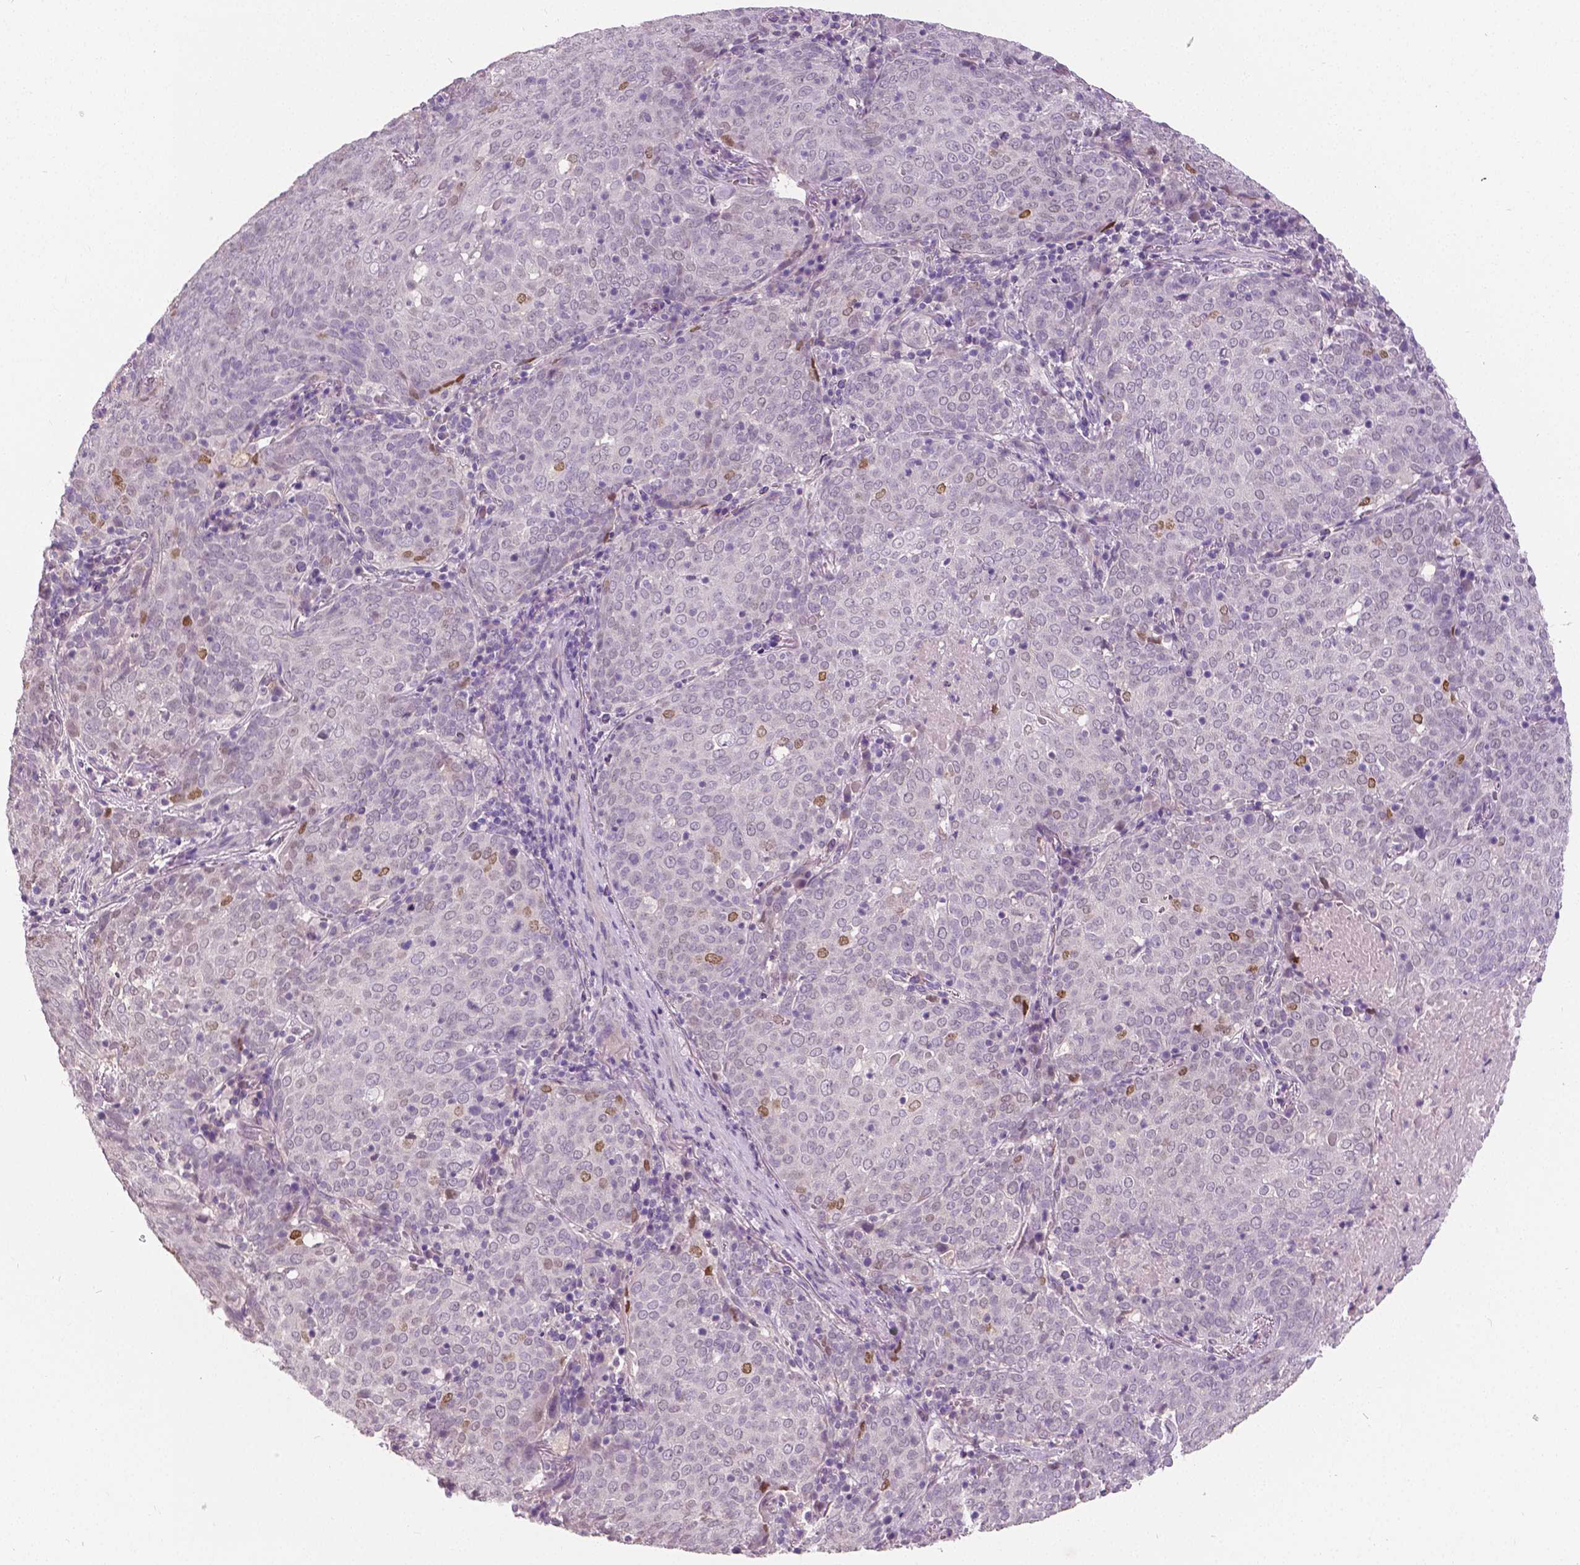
{"staining": {"intensity": "moderate", "quantity": "<25%", "location": "nuclear"}, "tissue": "lung cancer", "cell_type": "Tumor cells", "image_type": "cancer", "snomed": [{"axis": "morphology", "description": "Squamous cell carcinoma, NOS"}, {"axis": "topography", "description": "Lung"}], "caption": "Human lung cancer stained with a brown dye displays moderate nuclear positive positivity in approximately <25% of tumor cells.", "gene": "FOXA1", "patient": {"sex": "male", "age": 82}}